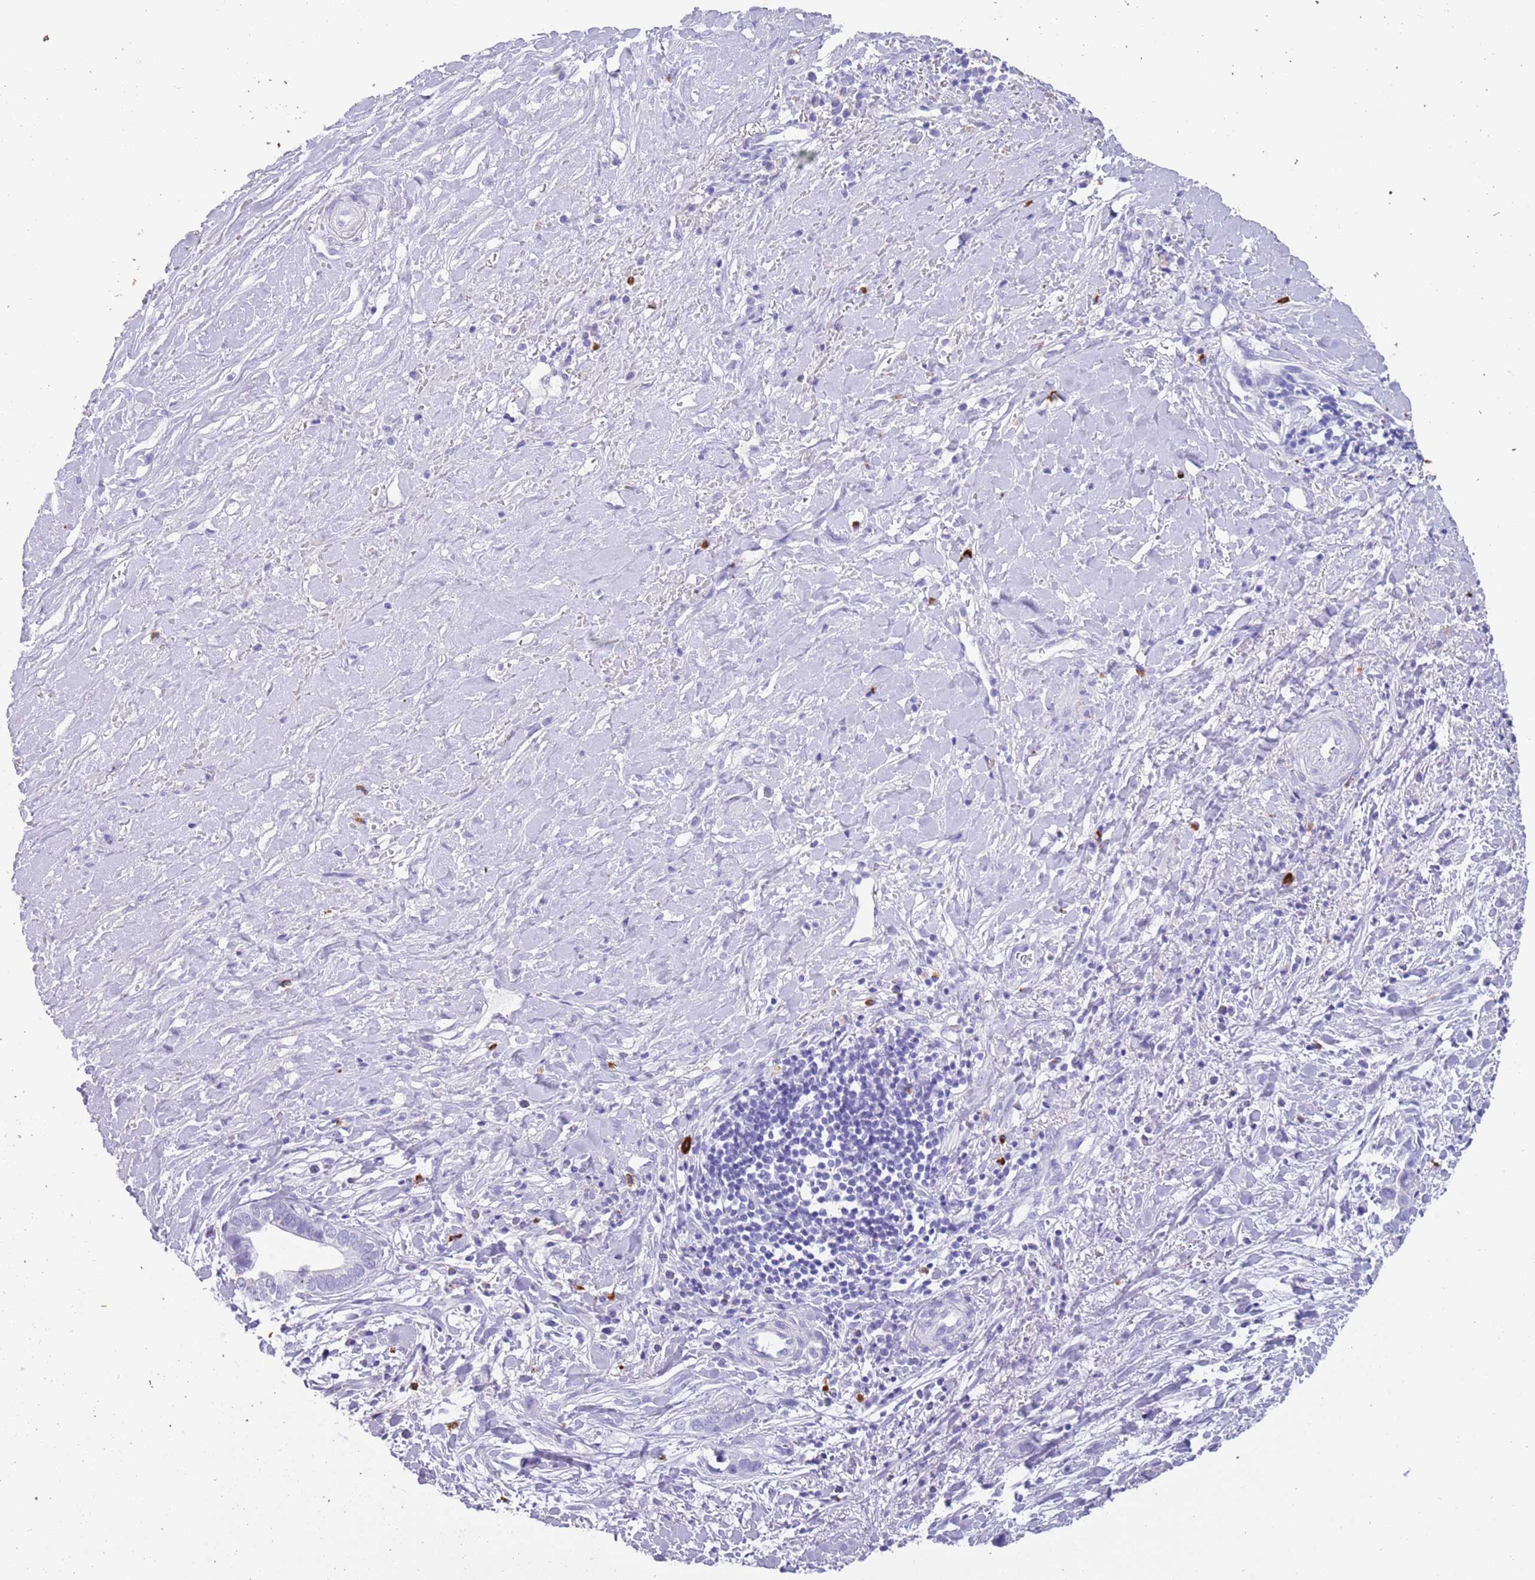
{"staining": {"intensity": "negative", "quantity": "none", "location": "none"}, "tissue": "liver cancer", "cell_type": "Tumor cells", "image_type": "cancer", "snomed": [{"axis": "morphology", "description": "Cholangiocarcinoma"}, {"axis": "topography", "description": "Liver"}], "caption": "Human cholangiocarcinoma (liver) stained for a protein using IHC displays no staining in tumor cells.", "gene": "MYADML2", "patient": {"sex": "female", "age": 79}}